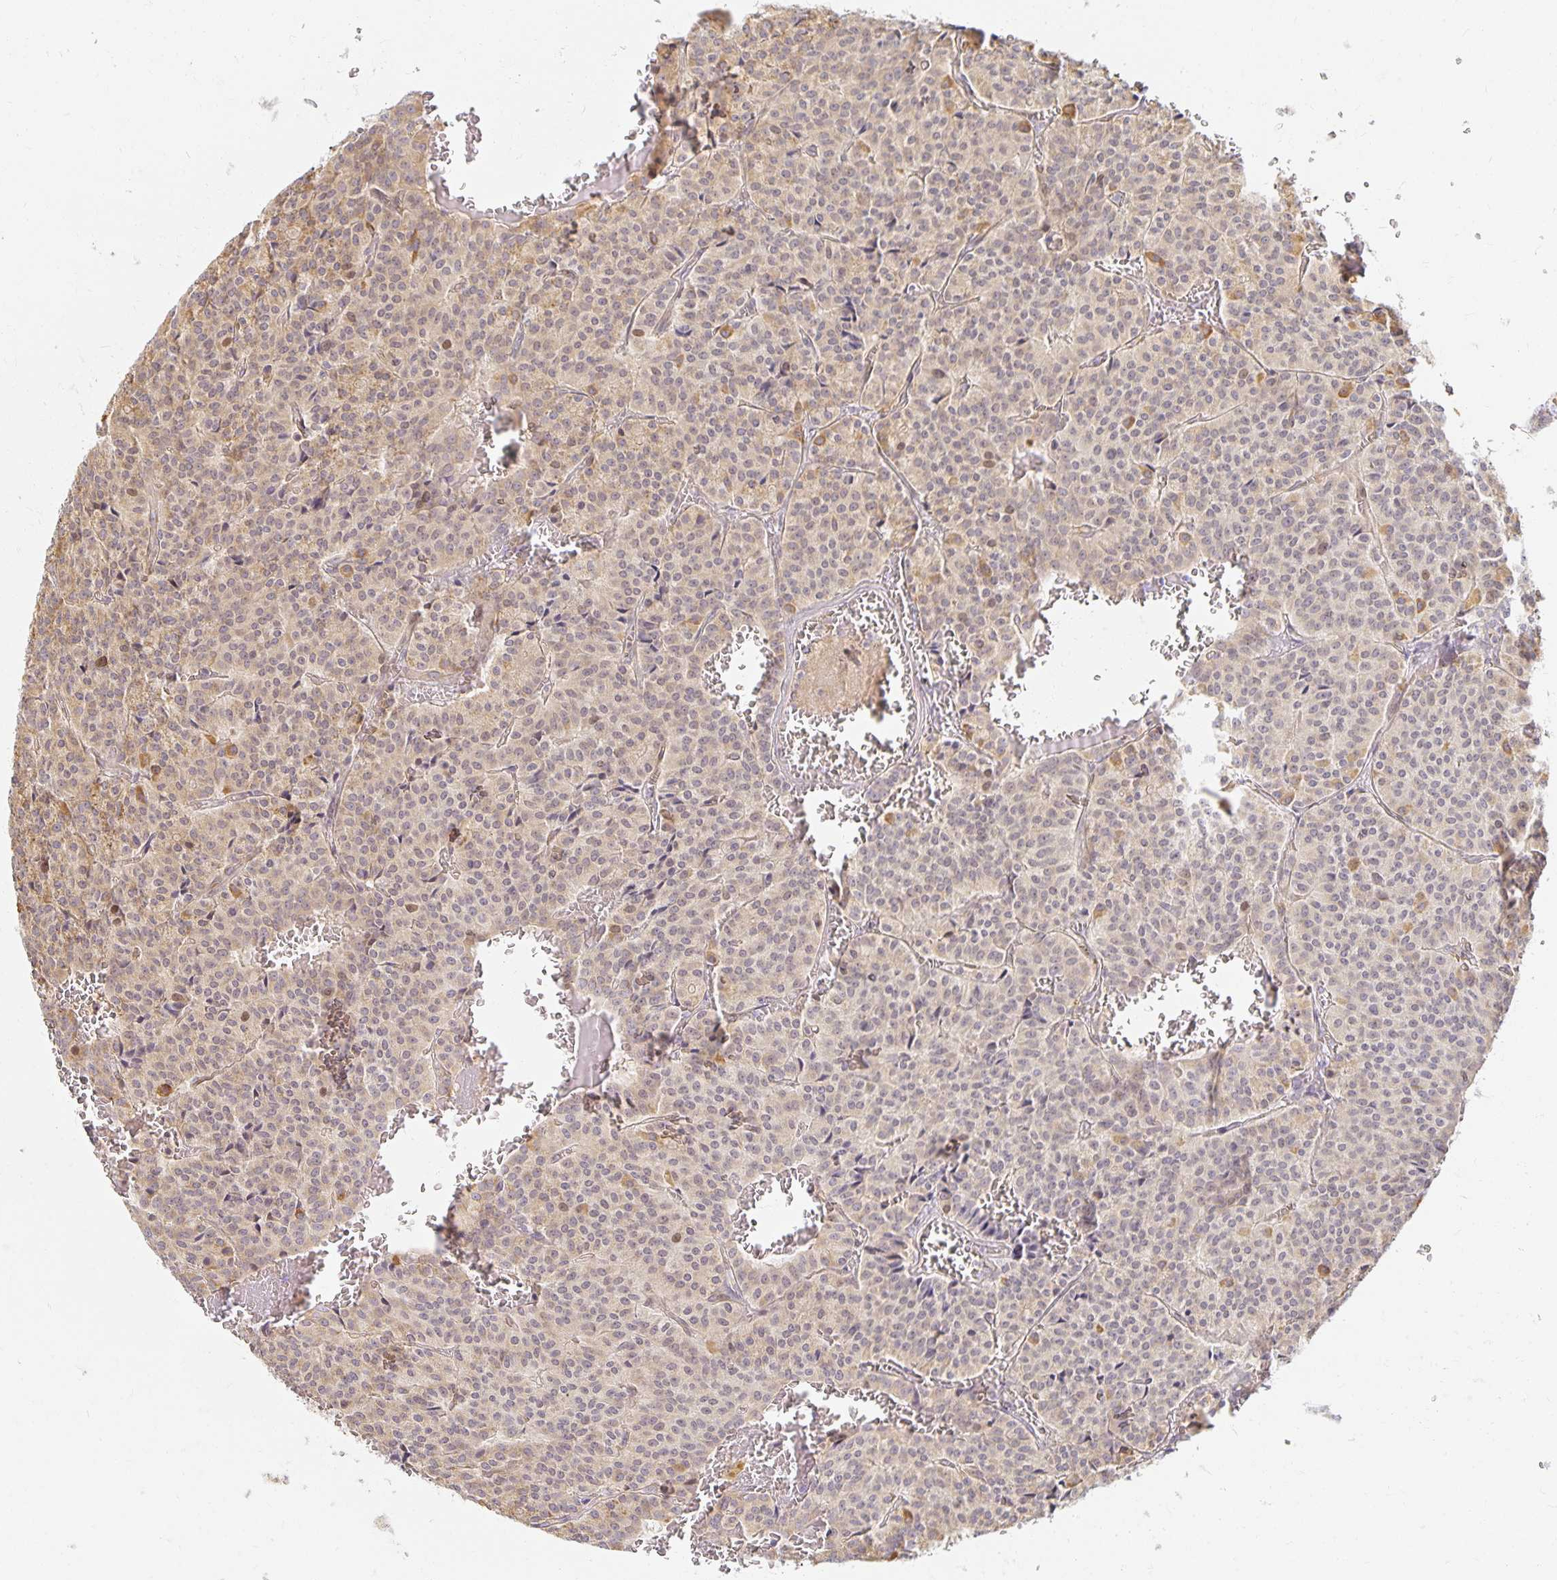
{"staining": {"intensity": "weak", "quantity": "25%-75%", "location": "cytoplasmic/membranous,nuclear"}, "tissue": "carcinoid", "cell_type": "Tumor cells", "image_type": "cancer", "snomed": [{"axis": "morphology", "description": "Carcinoid, malignant, NOS"}, {"axis": "topography", "description": "Lung"}], "caption": "Immunohistochemical staining of carcinoid (malignant) exhibits low levels of weak cytoplasmic/membranous and nuclear protein staining in about 25%-75% of tumor cells. Immunohistochemistry stains the protein in brown and the nuclei are stained blue.", "gene": "EHF", "patient": {"sex": "male", "age": 70}}